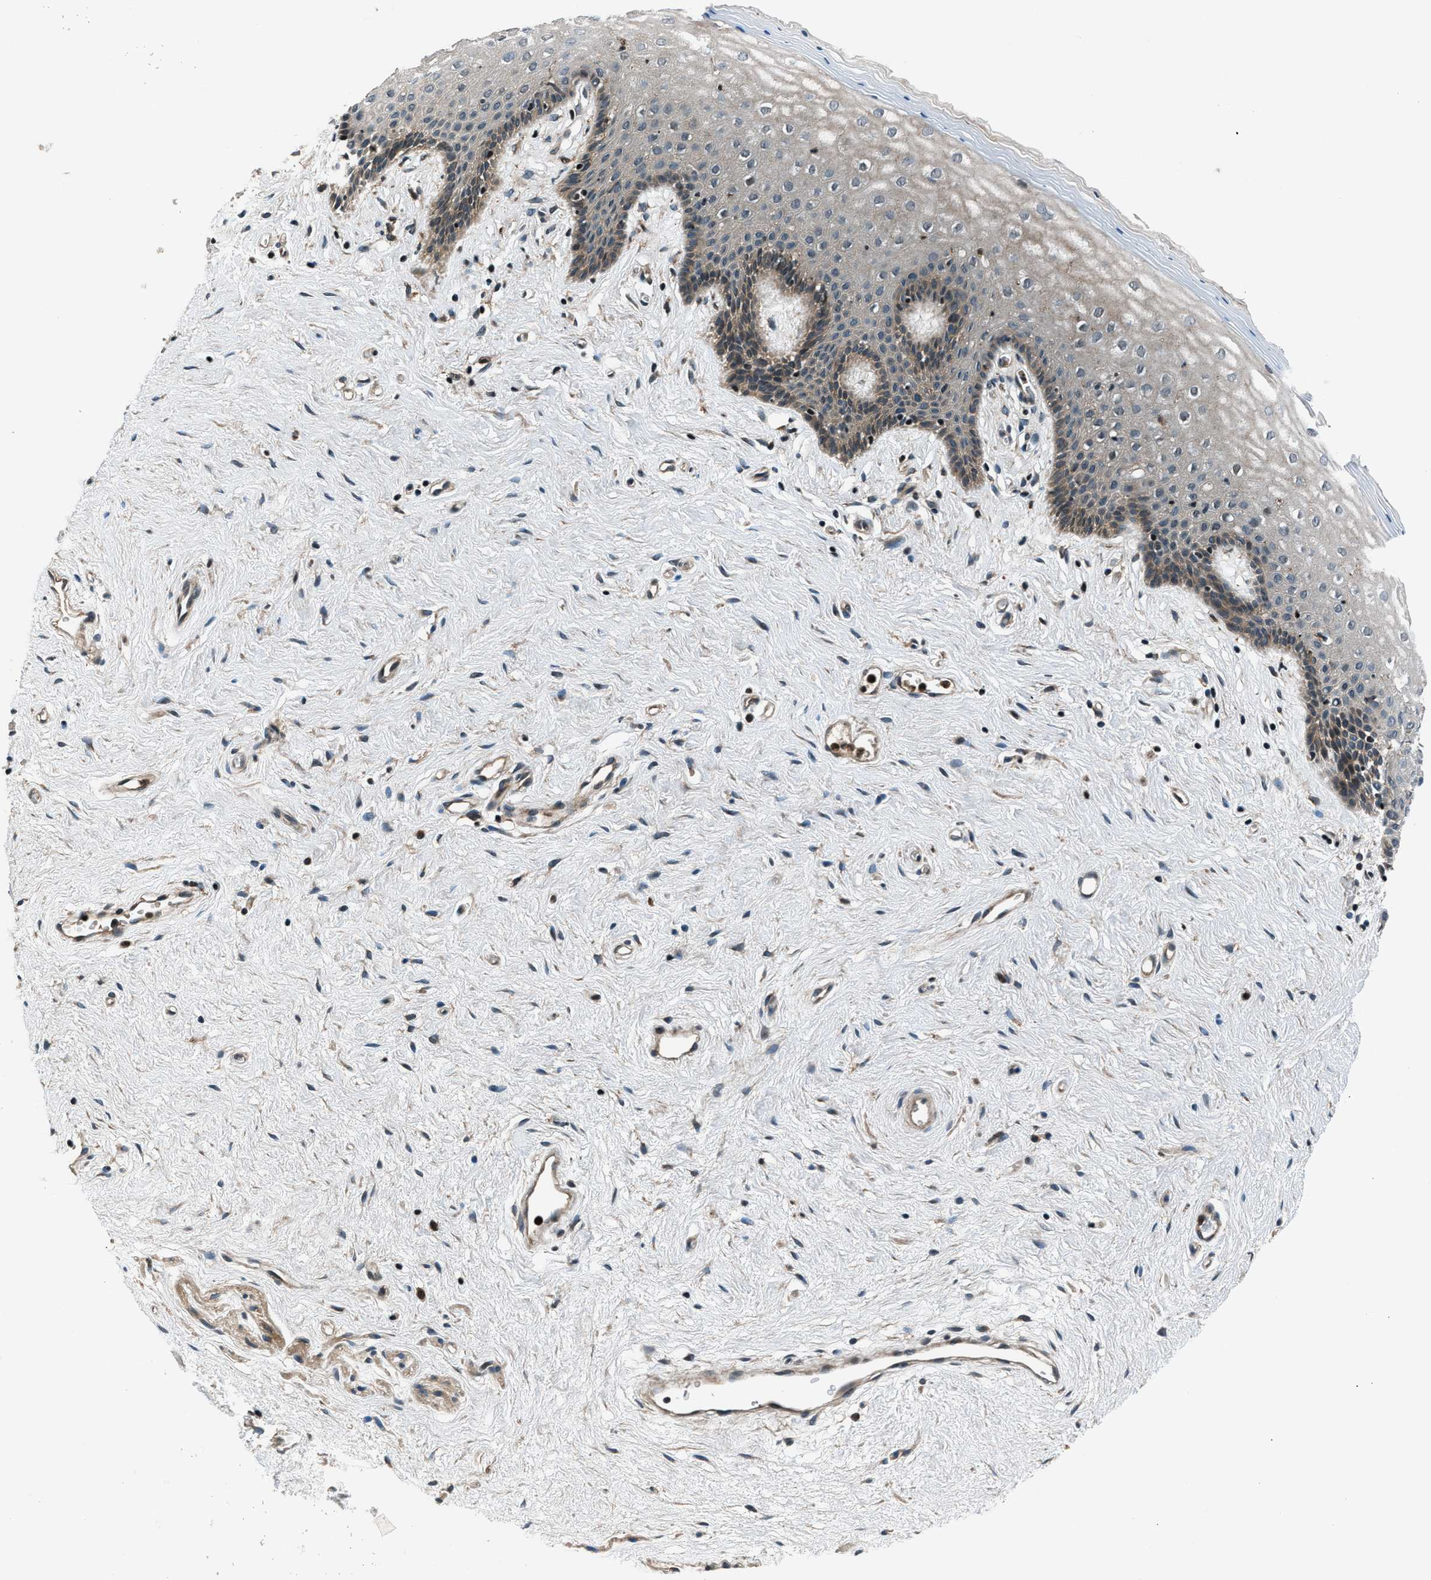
{"staining": {"intensity": "moderate", "quantity": "<25%", "location": "cytoplasmic/membranous"}, "tissue": "vagina", "cell_type": "Squamous epithelial cells", "image_type": "normal", "snomed": [{"axis": "morphology", "description": "Normal tissue, NOS"}, {"axis": "topography", "description": "Vagina"}], "caption": "Vagina stained for a protein reveals moderate cytoplasmic/membranous positivity in squamous epithelial cells. (brown staining indicates protein expression, while blue staining denotes nuclei).", "gene": "ARHGEF11", "patient": {"sex": "female", "age": 44}}